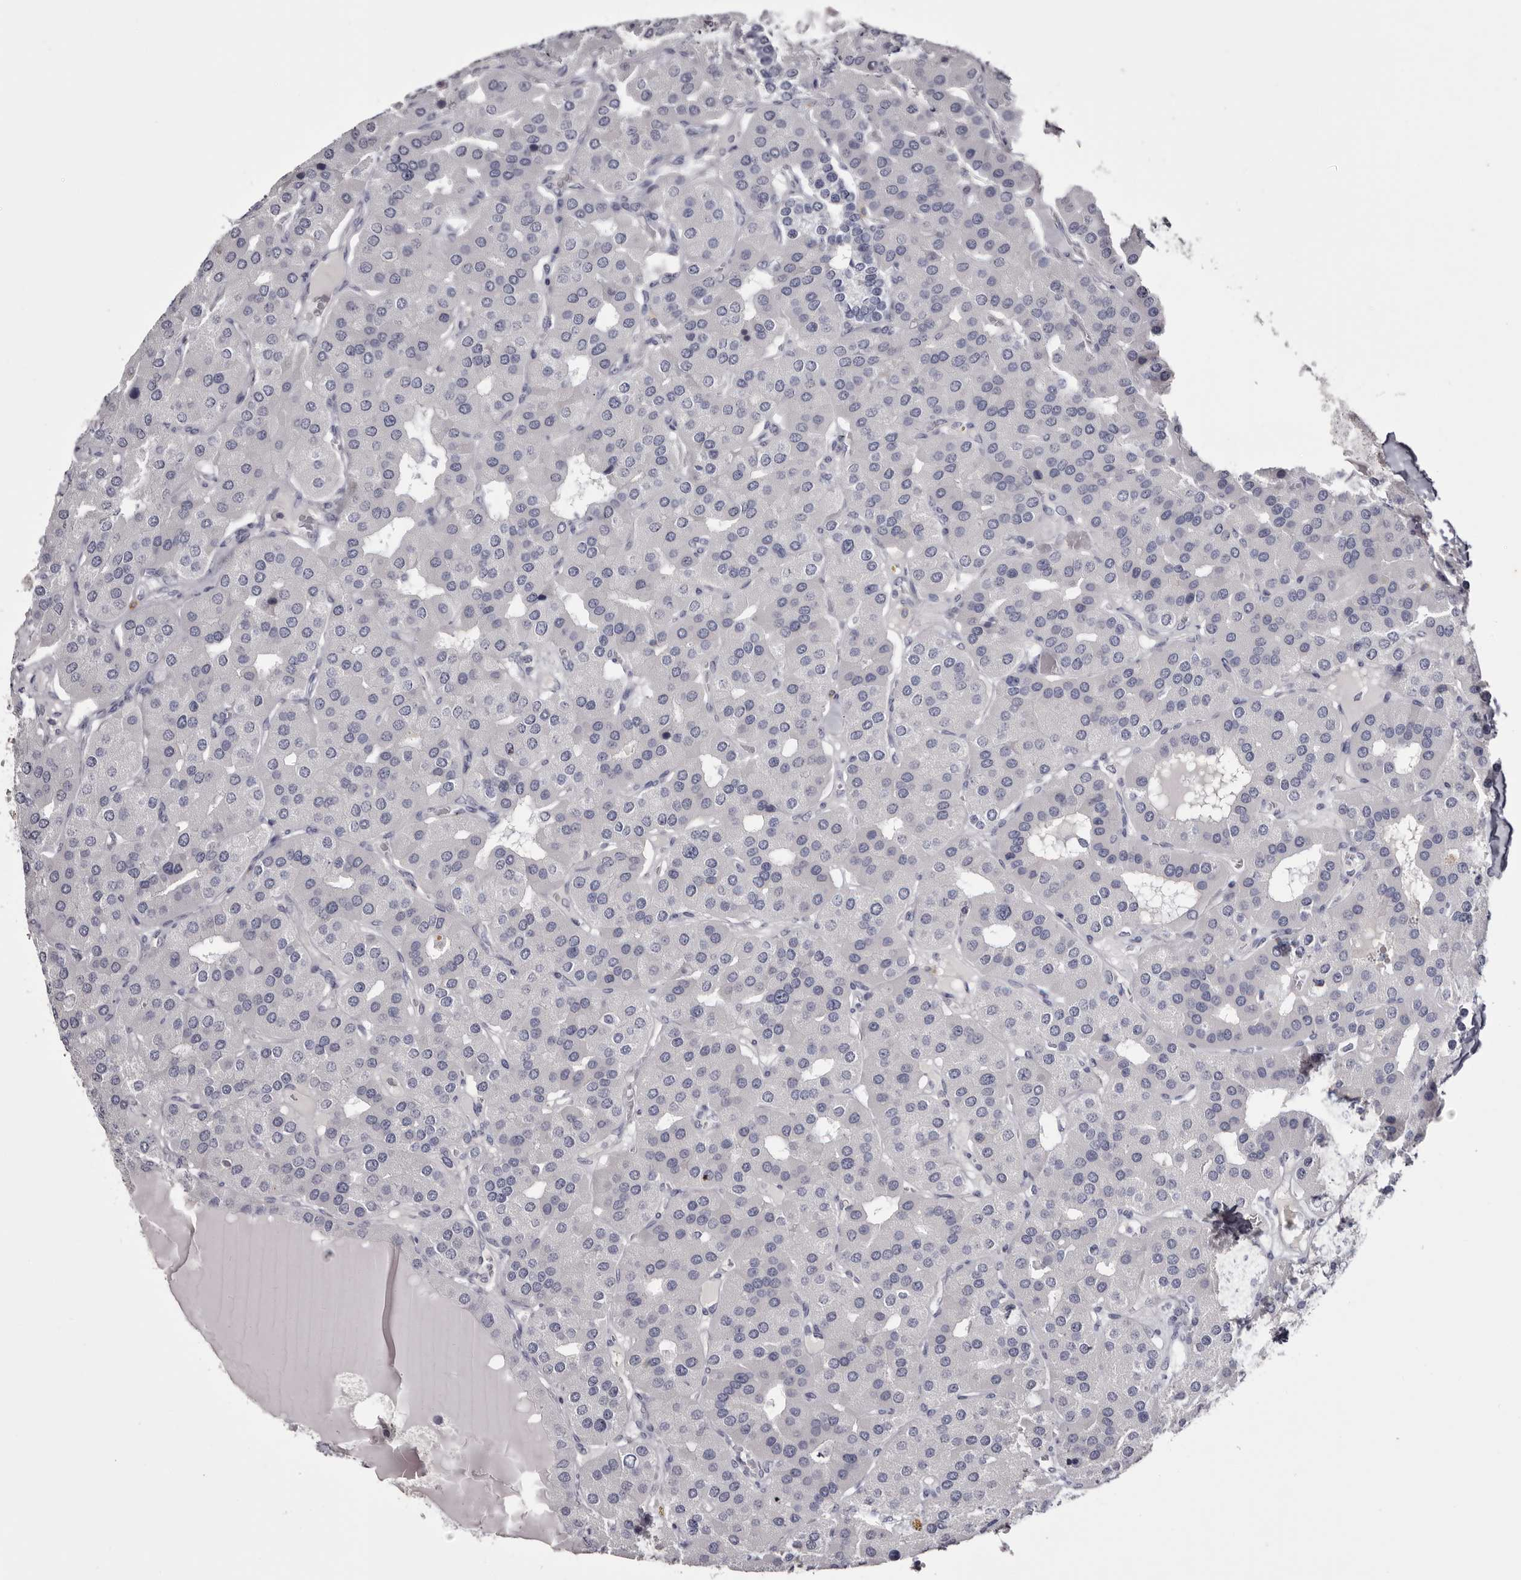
{"staining": {"intensity": "negative", "quantity": "none", "location": "none"}, "tissue": "parathyroid gland", "cell_type": "Glandular cells", "image_type": "normal", "snomed": [{"axis": "morphology", "description": "Normal tissue, NOS"}, {"axis": "morphology", "description": "Adenoma, NOS"}, {"axis": "topography", "description": "Parathyroid gland"}], "caption": "This image is of normal parathyroid gland stained with IHC to label a protein in brown with the nuclei are counter-stained blue. There is no staining in glandular cells.", "gene": "CA6", "patient": {"sex": "female", "age": 86}}